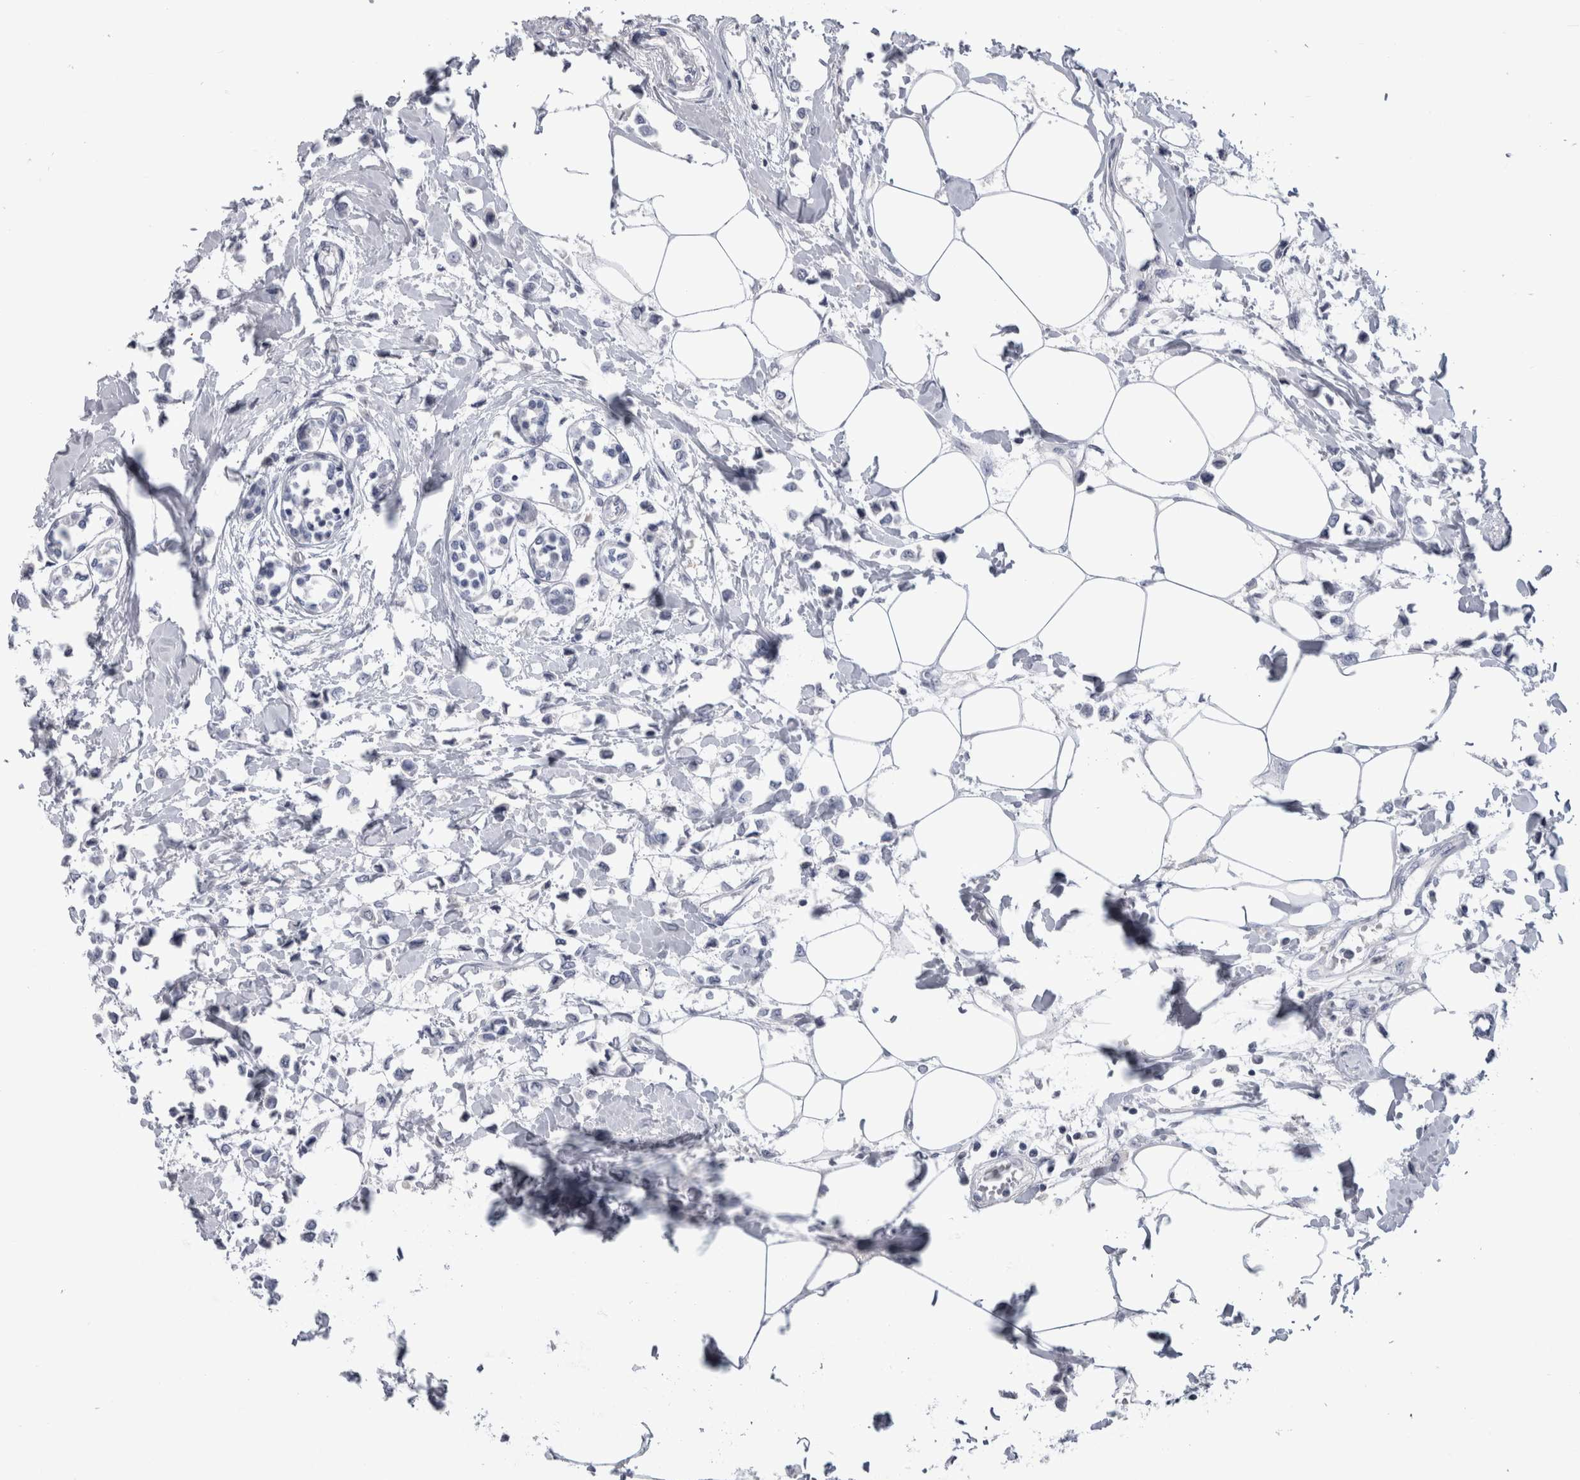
{"staining": {"intensity": "negative", "quantity": "none", "location": "none"}, "tissue": "breast cancer", "cell_type": "Tumor cells", "image_type": "cancer", "snomed": [{"axis": "morphology", "description": "Lobular carcinoma"}, {"axis": "topography", "description": "Breast"}], "caption": "Tumor cells show no significant protein staining in lobular carcinoma (breast).", "gene": "PAX5", "patient": {"sex": "female", "age": 51}}